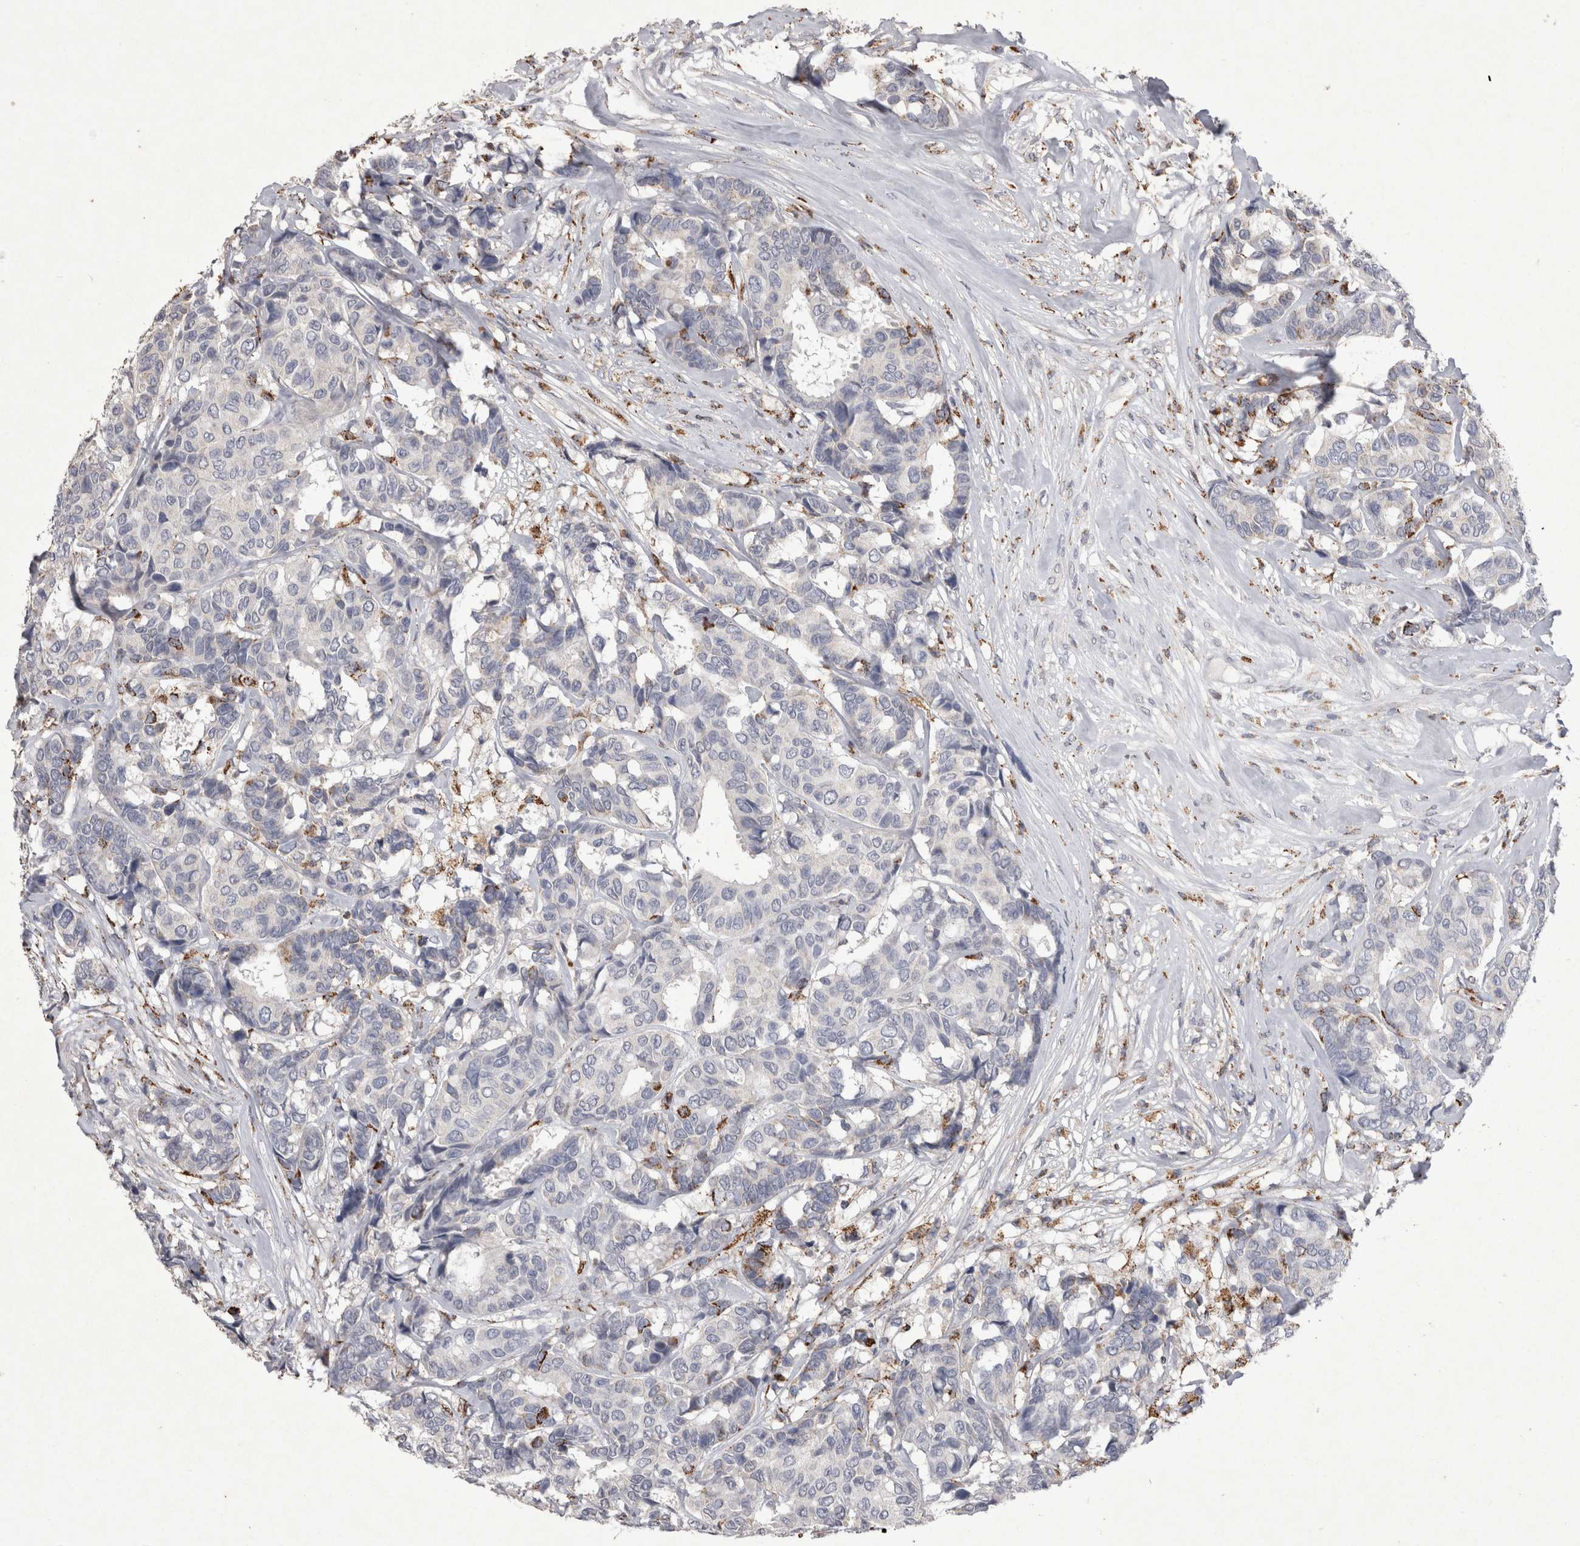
{"staining": {"intensity": "moderate", "quantity": "<25%", "location": "cytoplasmic/membranous"}, "tissue": "breast cancer", "cell_type": "Tumor cells", "image_type": "cancer", "snomed": [{"axis": "morphology", "description": "Duct carcinoma"}, {"axis": "topography", "description": "Breast"}], "caption": "Brown immunohistochemical staining in human breast cancer demonstrates moderate cytoplasmic/membranous positivity in about <25% of tumor cells.", "gene": "DKK3", "patient": {"sex": "female", "age": 87}}